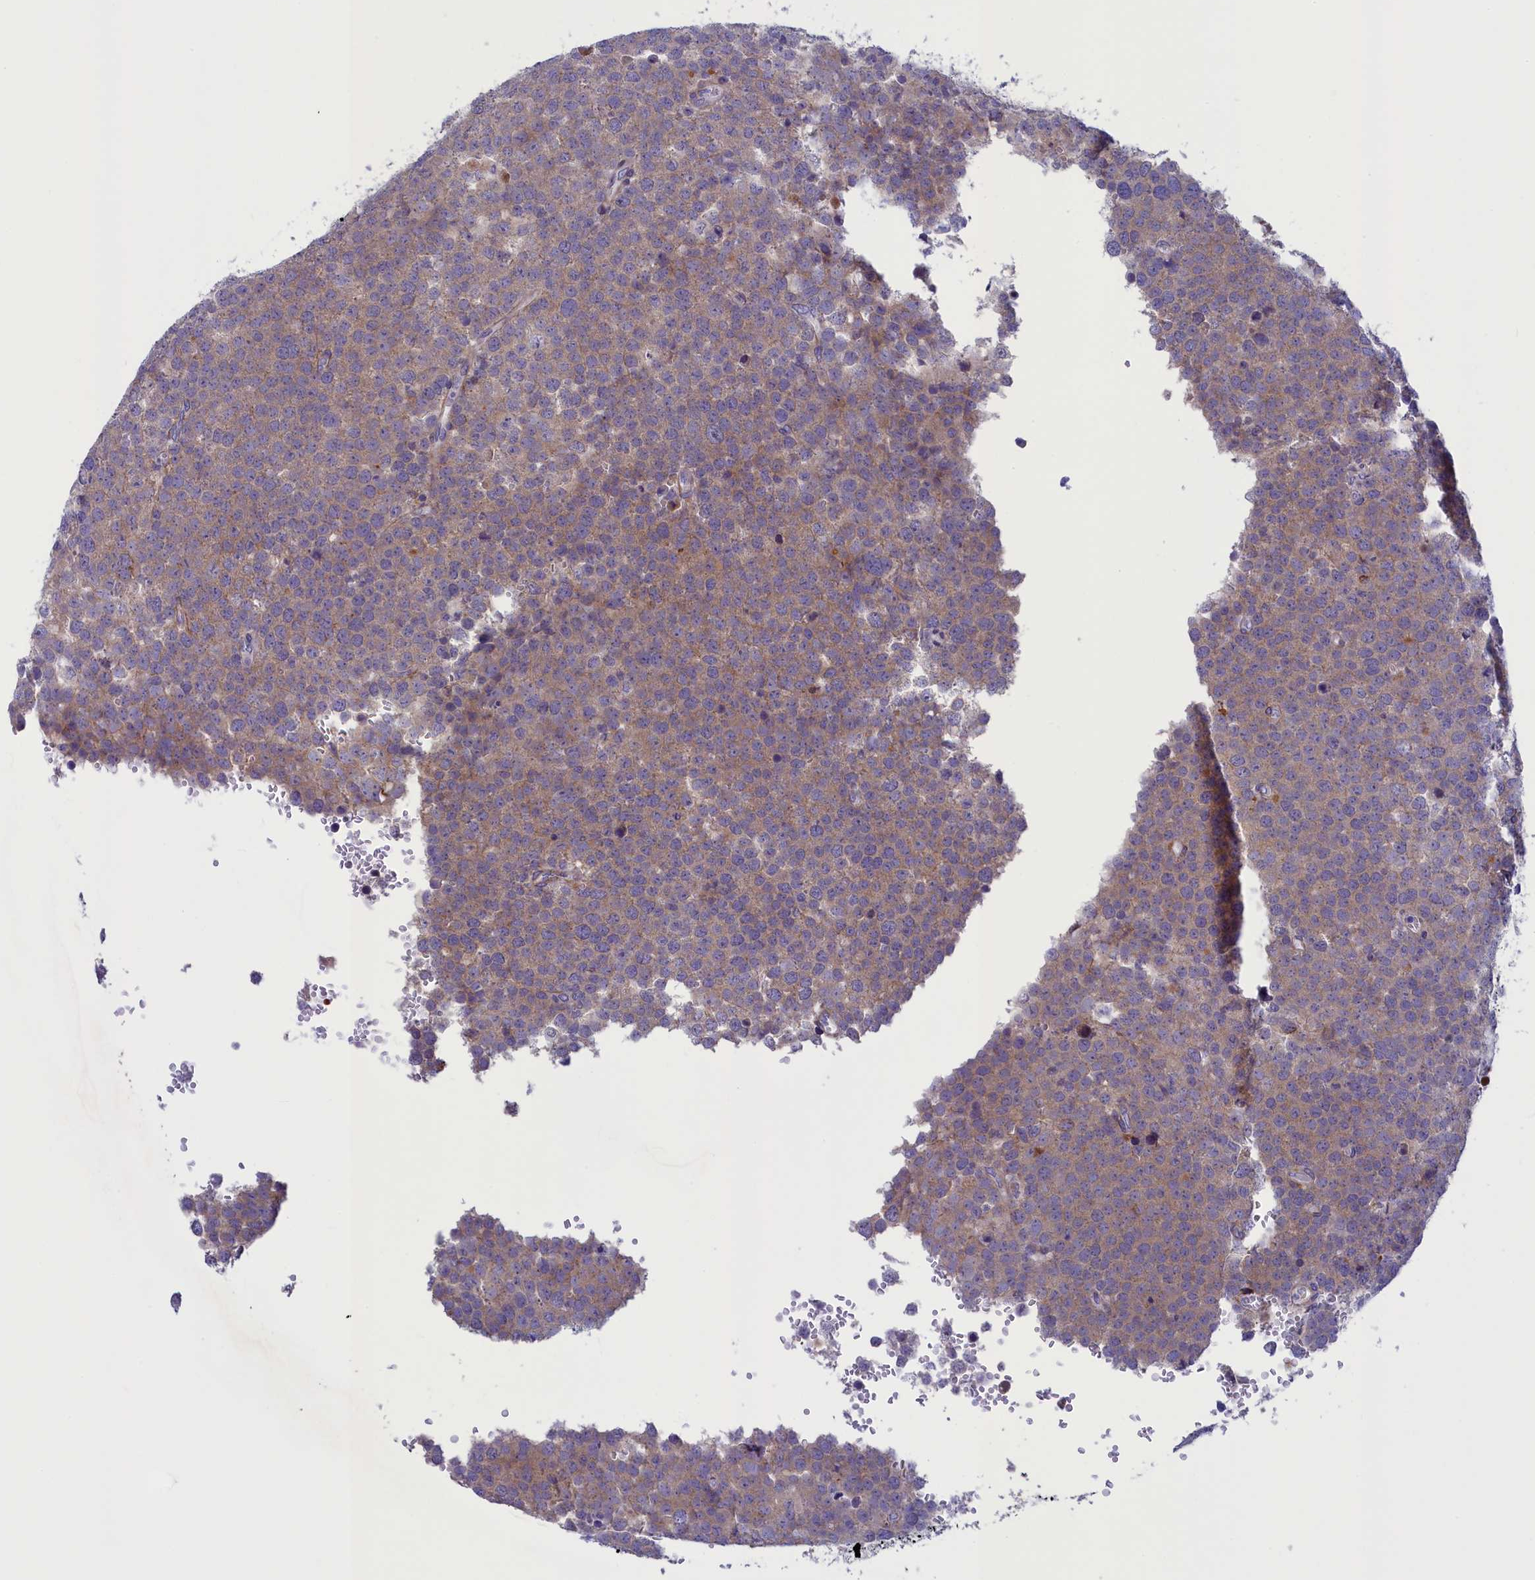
{"staining": {"intensity": "weak", "quantity": "25%-75%", "location": "cytoplasmic/membranous"}, "tissue": "testis cancer", "cell_type": "Tumor cells", "image_type": "cancer", "snomed": [{"axis": "morphology", "description": "Seminoma, NOS"}, {"axis": "topography", "description": "Testis"}], "caption": "Immunohistochemistry histopathology image of neoplastic tissue: human testis cancer stained using IHC reveals low levels of weak protein expression localized specifically in the cytoplasmic/membranous of tumor cells, appearing as a cytoplasmic/membranous brown color.", "gene": "LOXL1", "patient": {"sex": "male", "age": 71}}